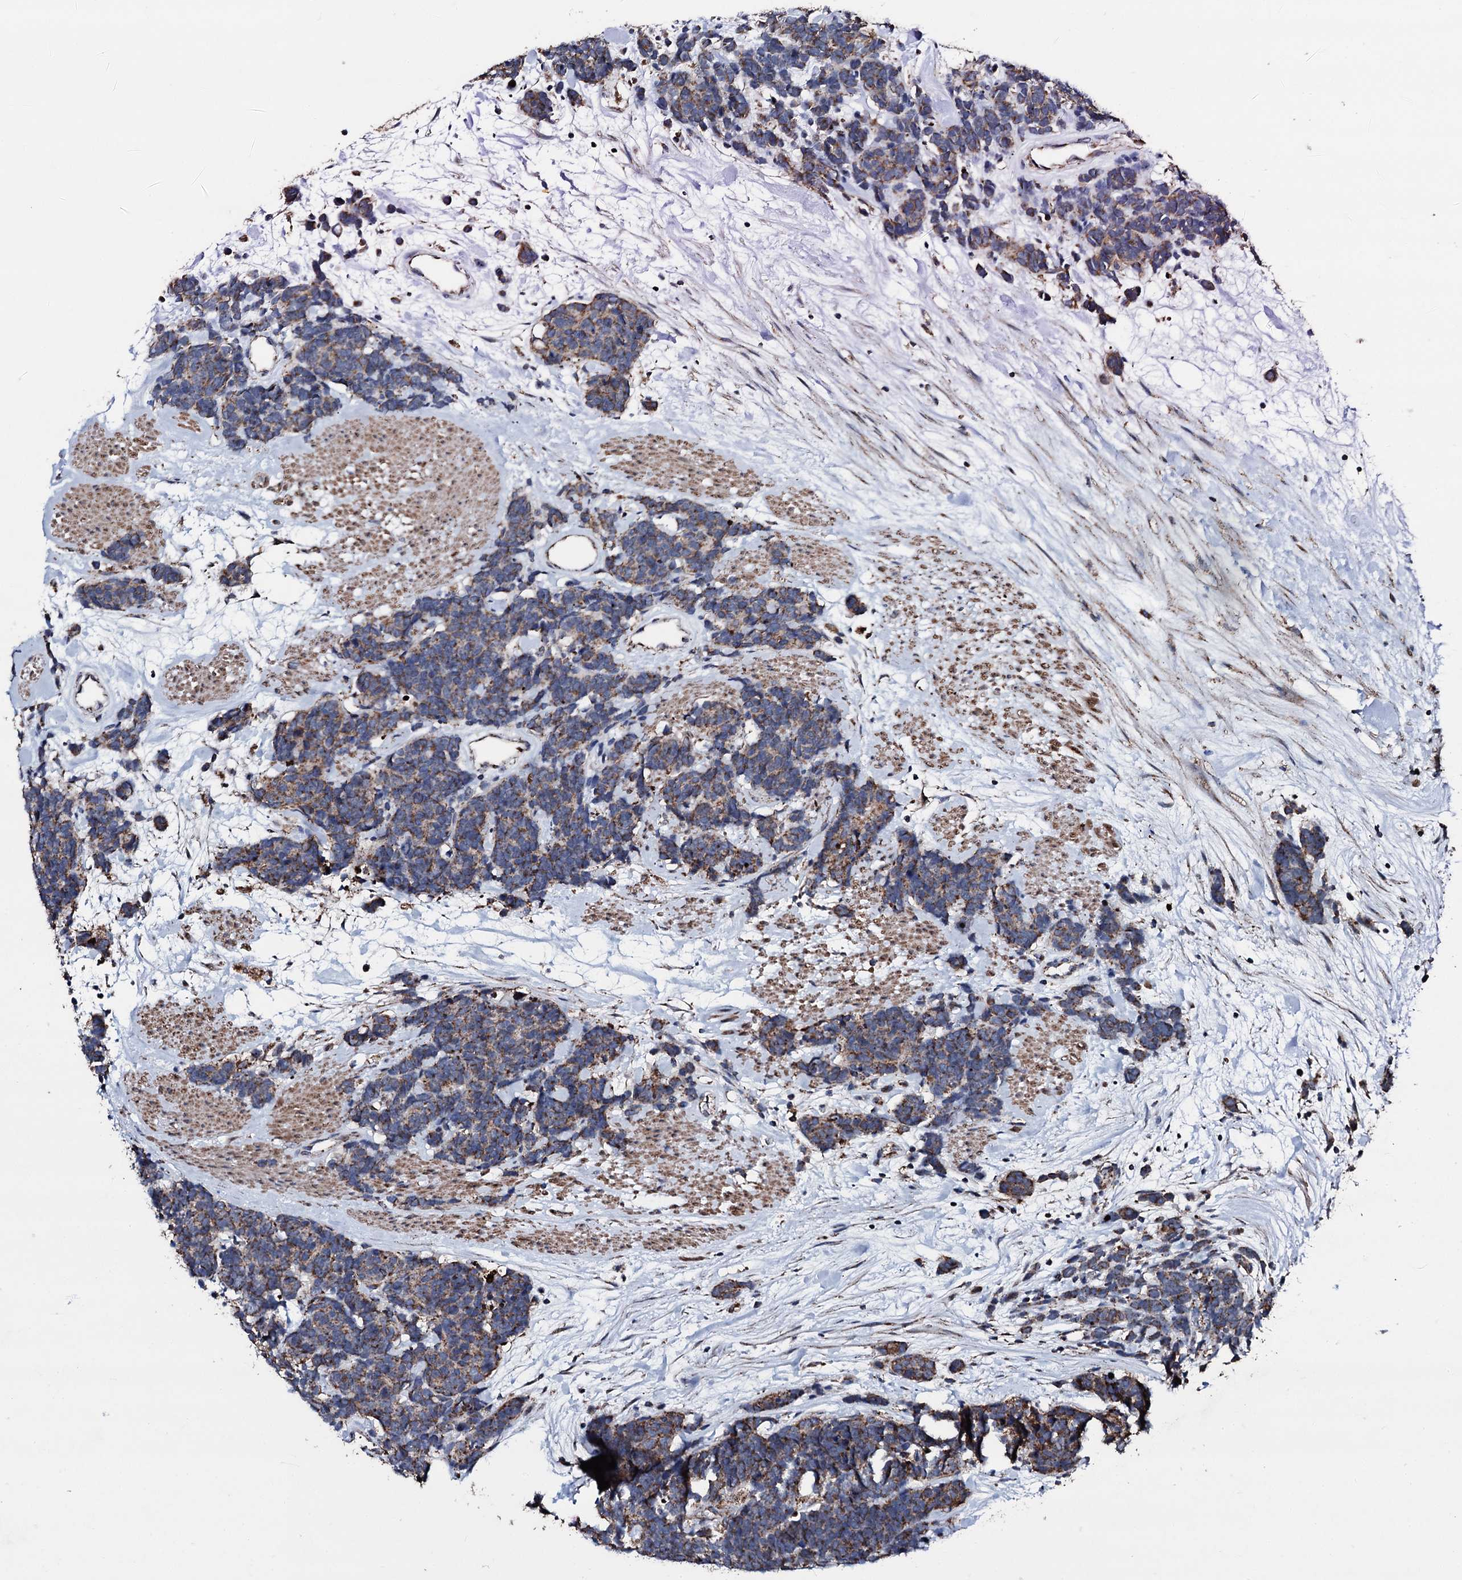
{"staining": {"intensity": "moderate", "quantity": ">75%", "location": "cytoplasmic/membranous"}, "tissue": "carcinoid", "cell_type": "Tumor cells", "image_type": "cancer", "snomed": [{"axis": "morphology", "description": "Carcinoma, NOS"}, {"axis": "morphology", "description": "Carcinoid, malignant, NOS"}, {"axis": "topography", "description": "Urinary bladder"}], "caption": "The image displays immunohistochemical staining of malignant carcinoid. There is moderate cytoplasmic/membranous expression is identified in about >75% of tumor cells. The protein is stained brown, and the nuclei are stained in blue (DAB (3,3'-diaminobenzidine) IHC with brightfield microscopy, high magnification).", "gene": "DYNC2I2", "patient": {"sex": "male", "age": 57}}